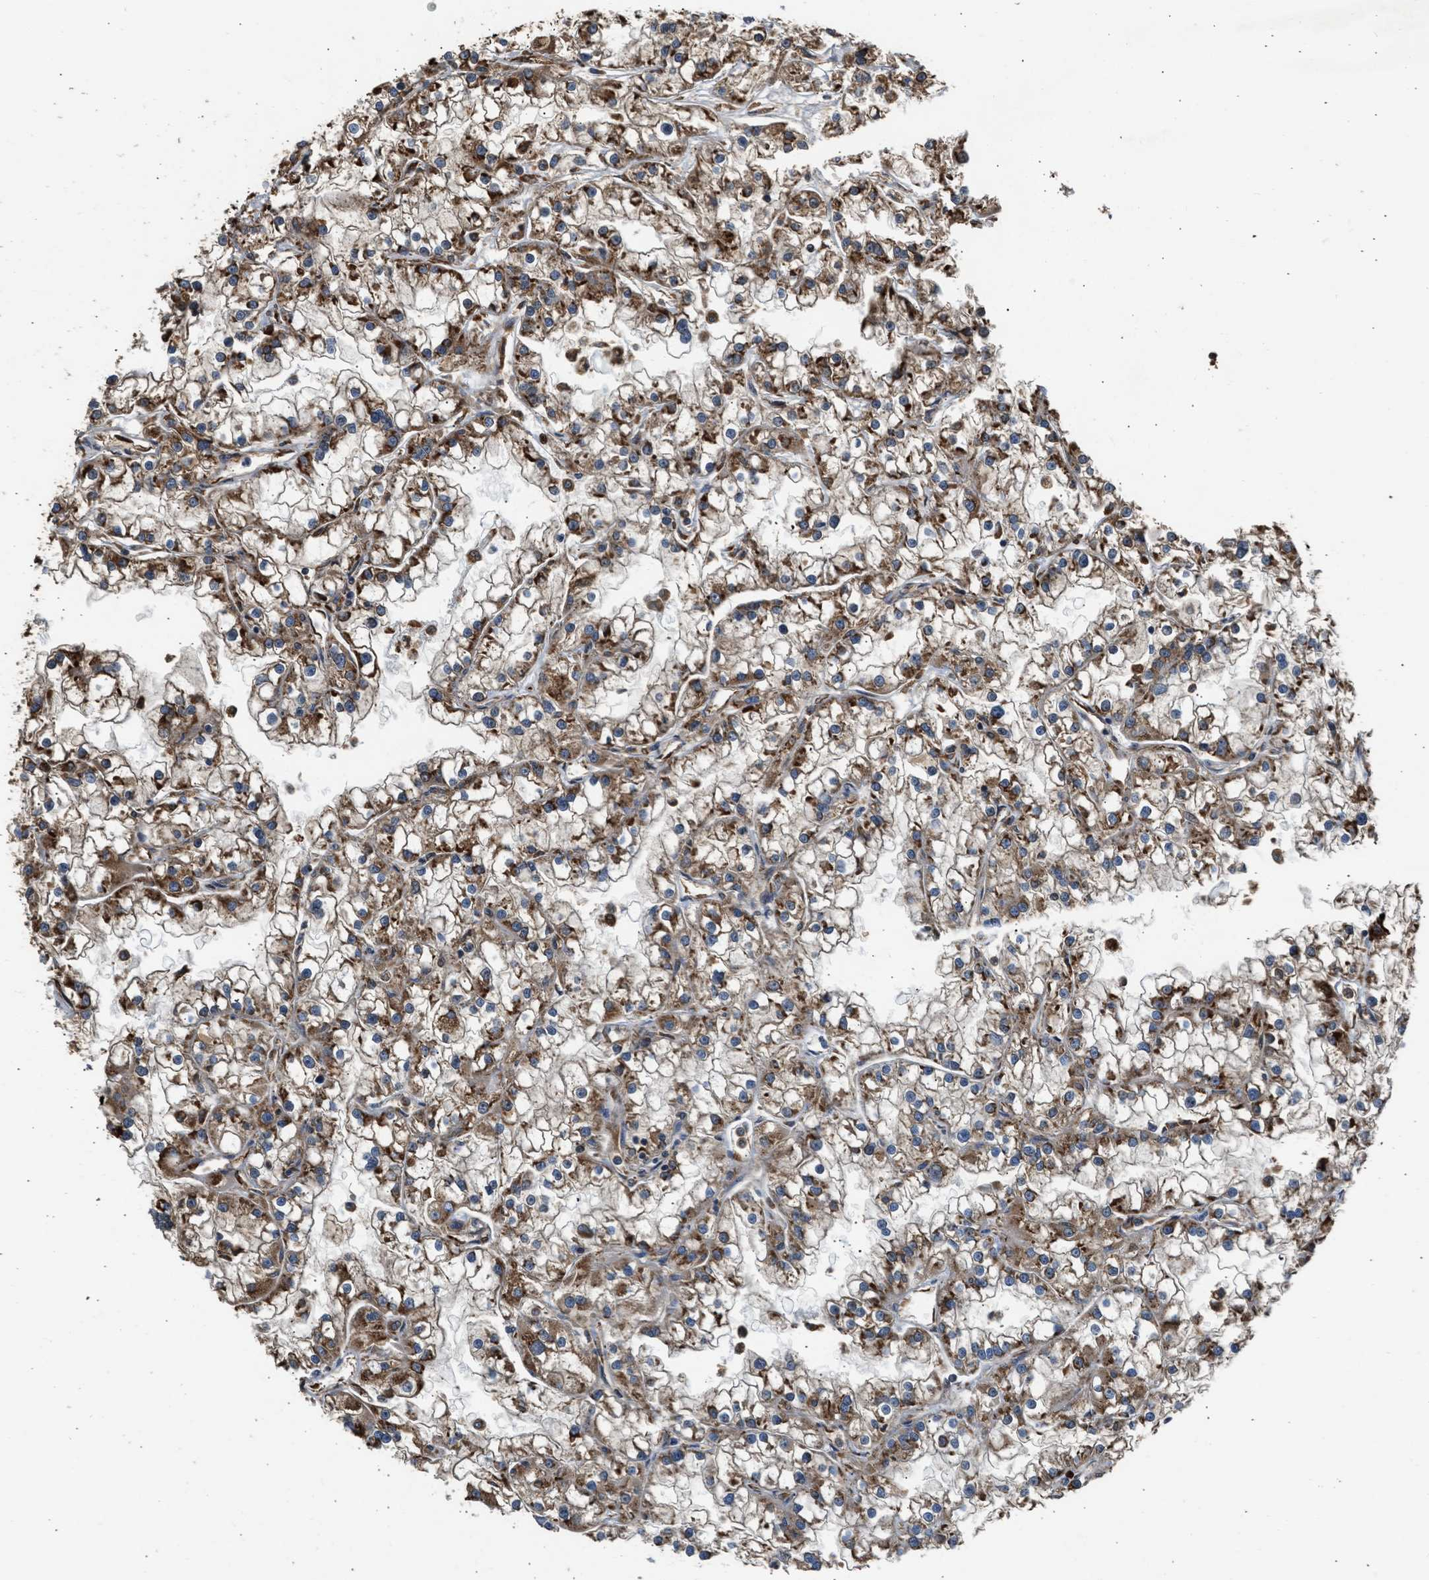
{"staining": {"intensity": "strong", "quantity": ">75%", "location": "cytoplasmic/membranous"}, "tissue": "renal cancer", "cell_type": "Tumor cells", "image_type": "cancer", "snomed": [{"axis": "morphology", "description": "Adenocarcinoma, NOS"}, {"axis": "topography", "description": "Kidney"}], "caption": "Tumor cells reveal high levels of strong cytoplasmic/membranous positivity in approximately >75% of cells in human renal cancer (adenocarcinoma).", "gene": "SLC36A4", "patient": {"sex": "female", "age": 52}}